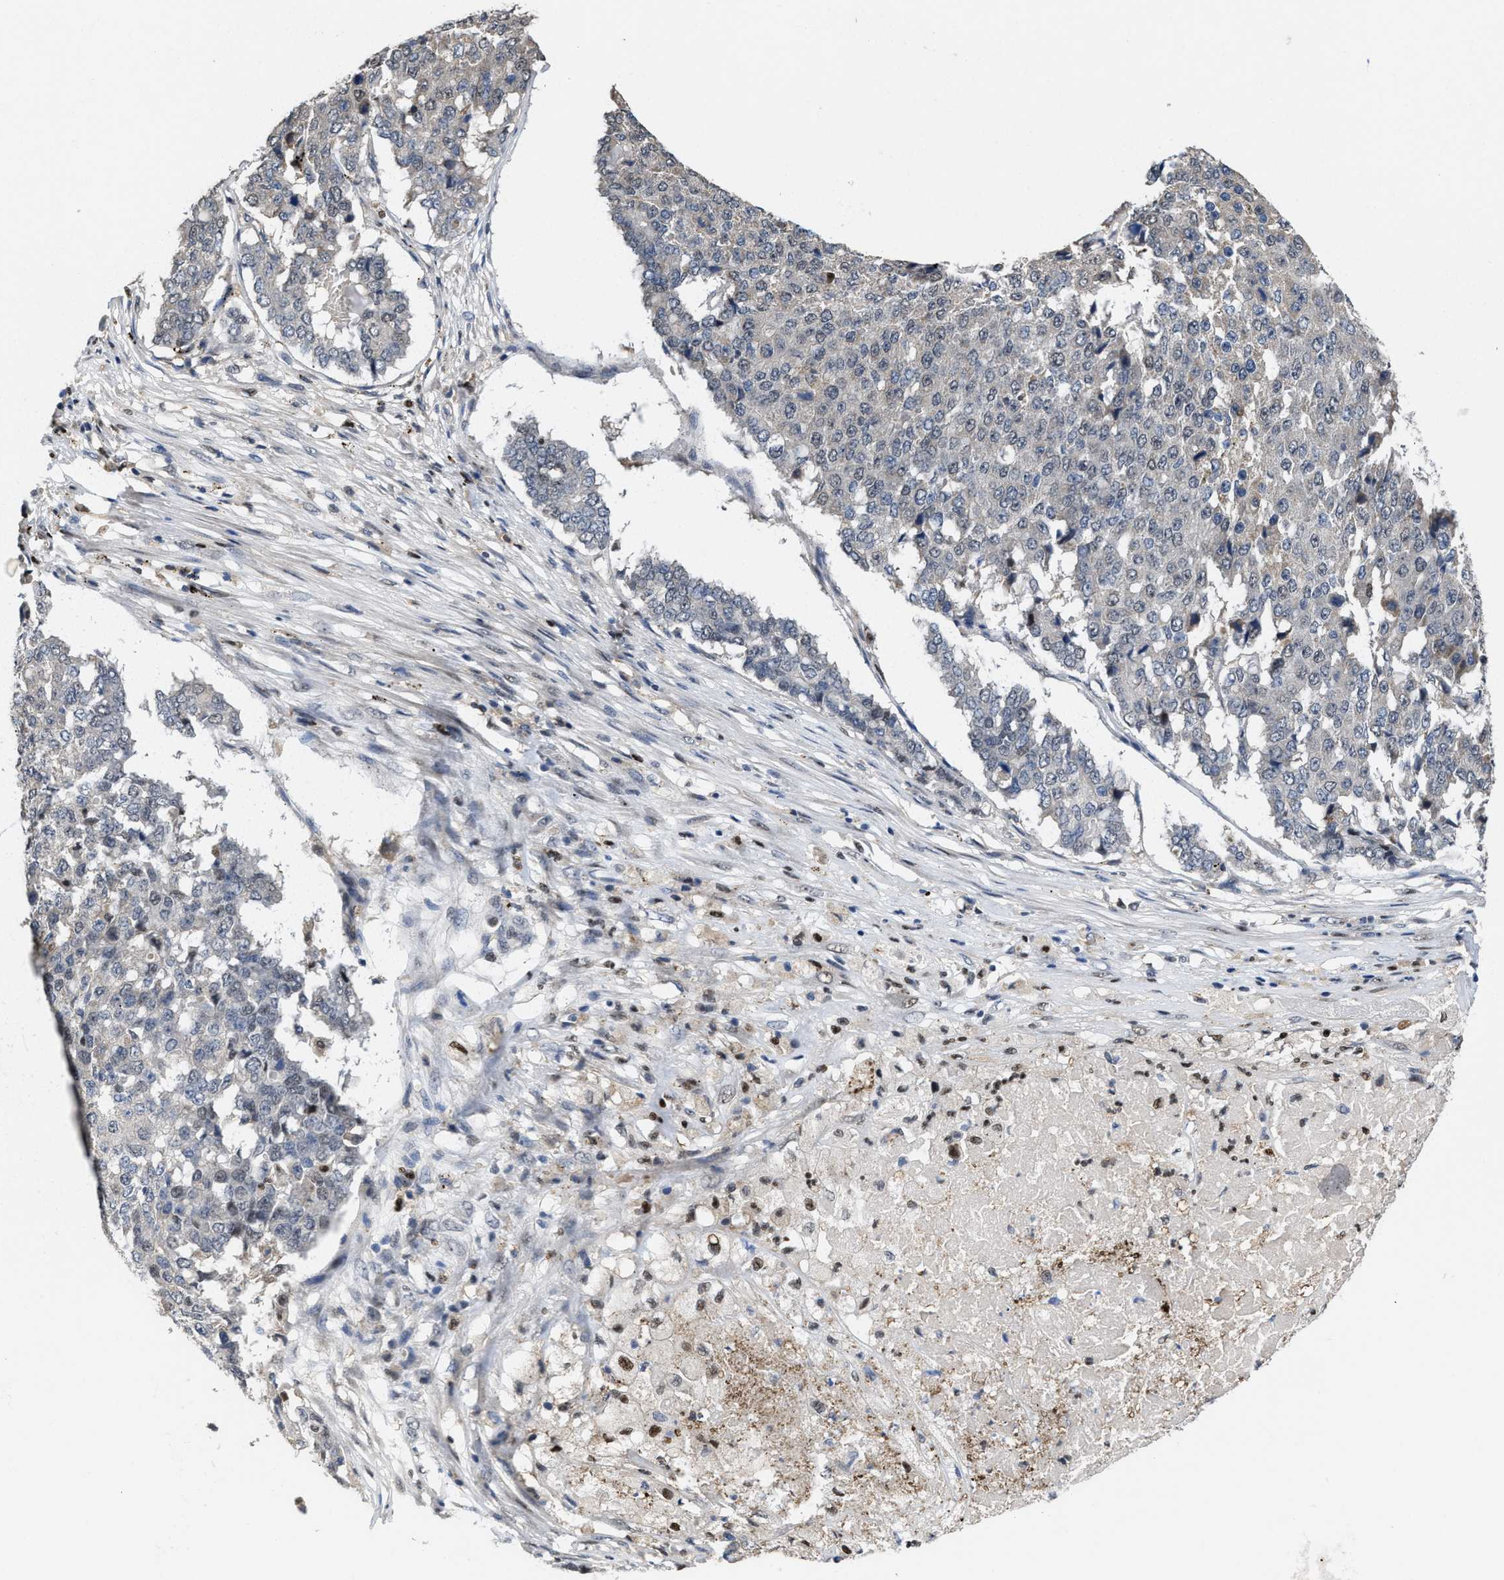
{"staining": {"intensity": "weak", "quantity": "<25%", "location": "nuclear"}, "tissue": "pancreatic cancer", "cell_type": "Tumor cells", "image_type": "cancer", "snomed": [{"axis": "morphology", "description": "Adenocarcinoma, NOS"}, {"axis": "topography", "description": "Pancreas"}], "caption": "IHC of adenocarcinoma (pancreatic) exhibits no positivity in tumor cells.", "gene": "ZNF20", "patient": {"sex": "male", "age": 50}}